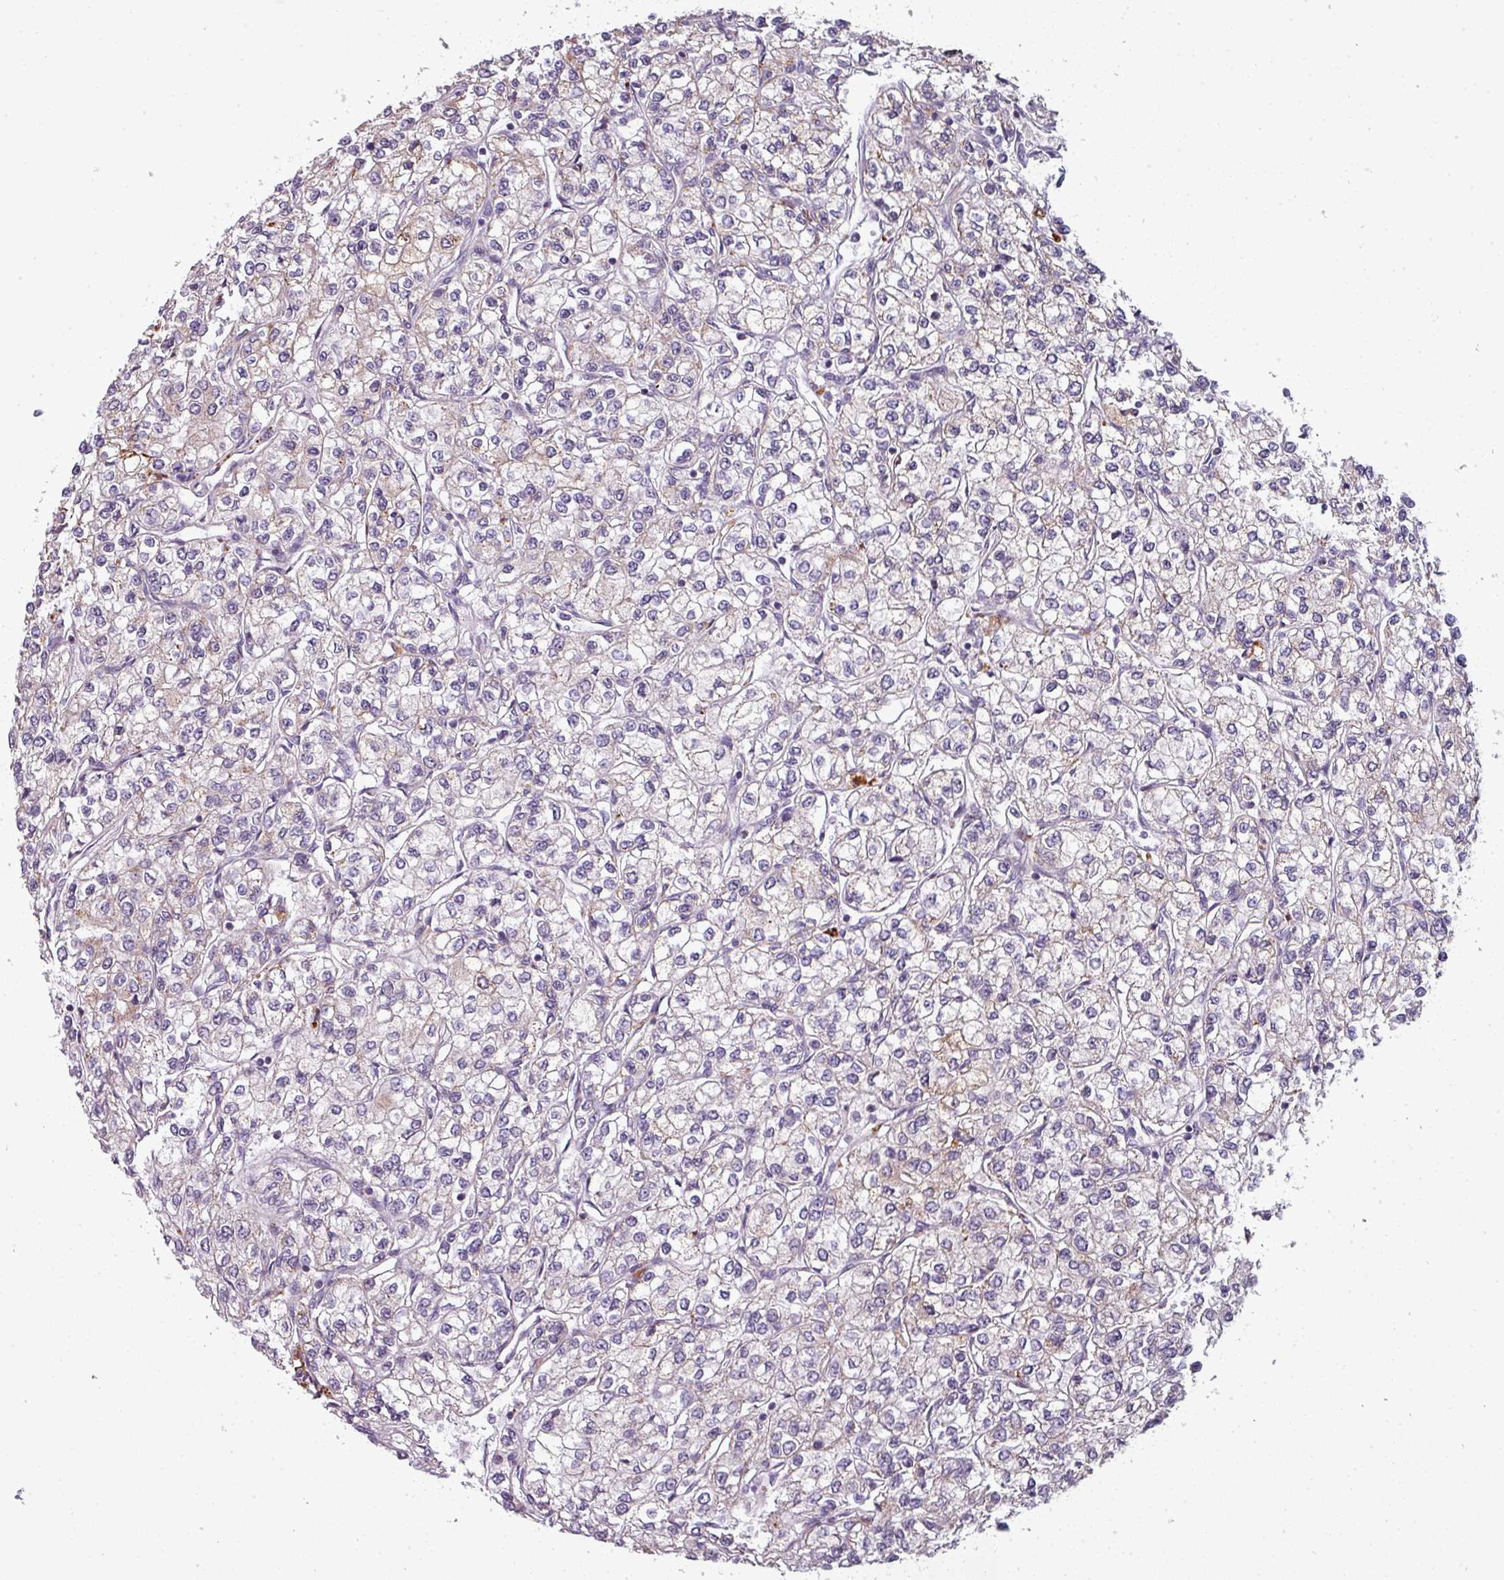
{"staining": {"intensity": "negative", "quantity": "none", "location": "none"}, "tissue": "renal cancer", "cell_type": "Tumor cells", "image_type": "cancer", "snomed": [{"axis": "morphology", "description": "Adenocarcinoma, NOS"}, {"axis": "topography", "description": "Kidney"}], "caption": "DAB (3,3'-diaminobenzidine) immunohistochemical staining of renal cancer (adenocarcinoma) reveals no significant positivity in tumor cells. (Immunohistochemistry, brightfield microscopy, high magnification).", "gene": "TMEFF1", "patient": {"sex": "male", "age": 80}}